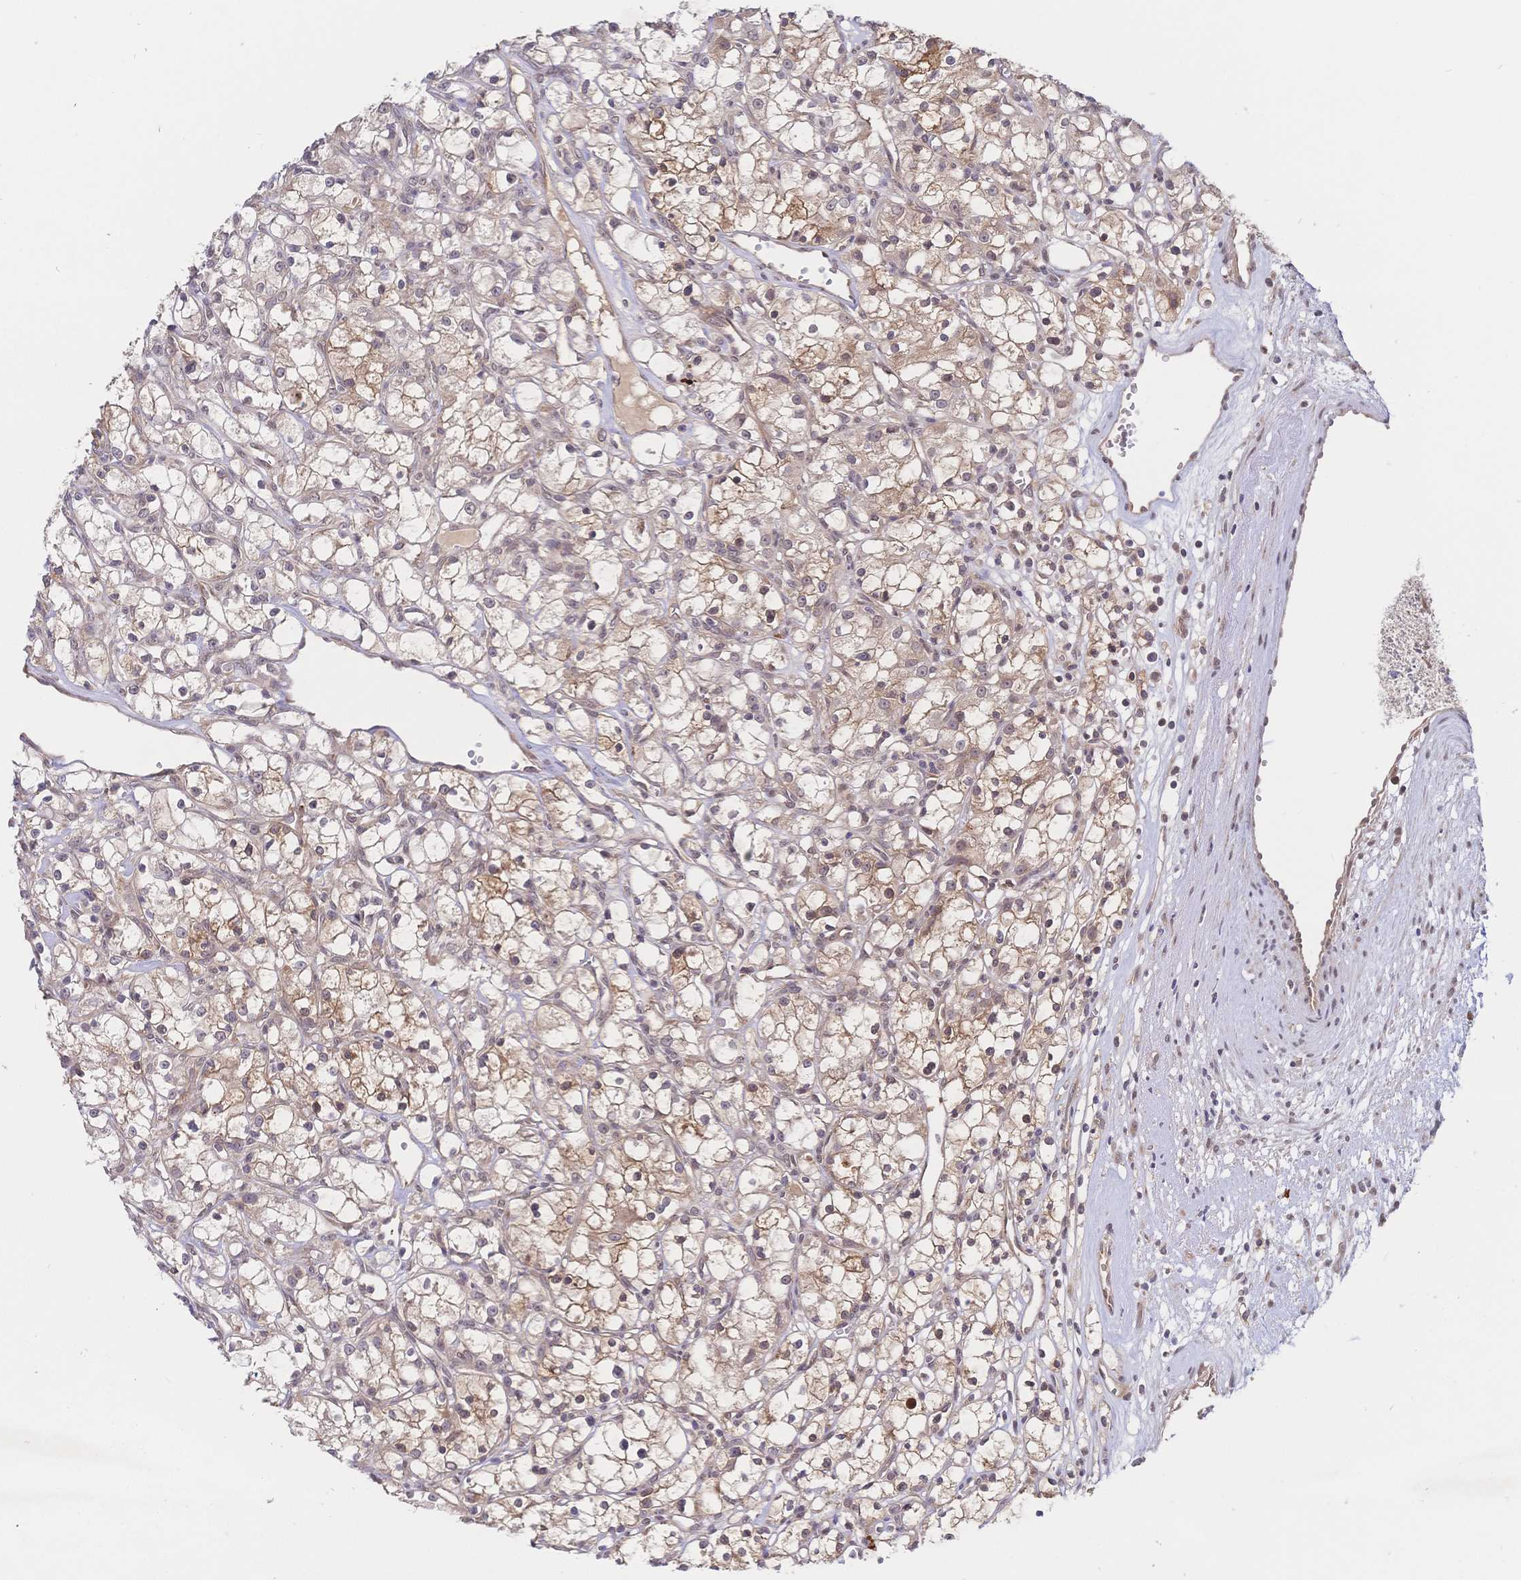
{"staining": {"intensity": "weak", "quantity": "25%-75%", "location": "cytoplasmic/membranous"}, "tissue": "renal cancer", "cell_type": "Tumor cells", "image_type": "cancer", "snomed": [{"axis": "morphology", "description": "Adenocarcinoma, NOS"}, {"axis": "topography", "description": "Kidney"}], "caption": "Tumor cells demonstrate low levels of weak cytoplasmic/membranous positivity in about 25%-75% of cells in renal adenocarcinoma. The staining was performed using DAB to visualize the protein expression in brown, while the nuclei were stained in blue with hematoxylin (Magnification: 20x).", "gene": "LMO4", "patient": {"sex": "female", "age": 59}}